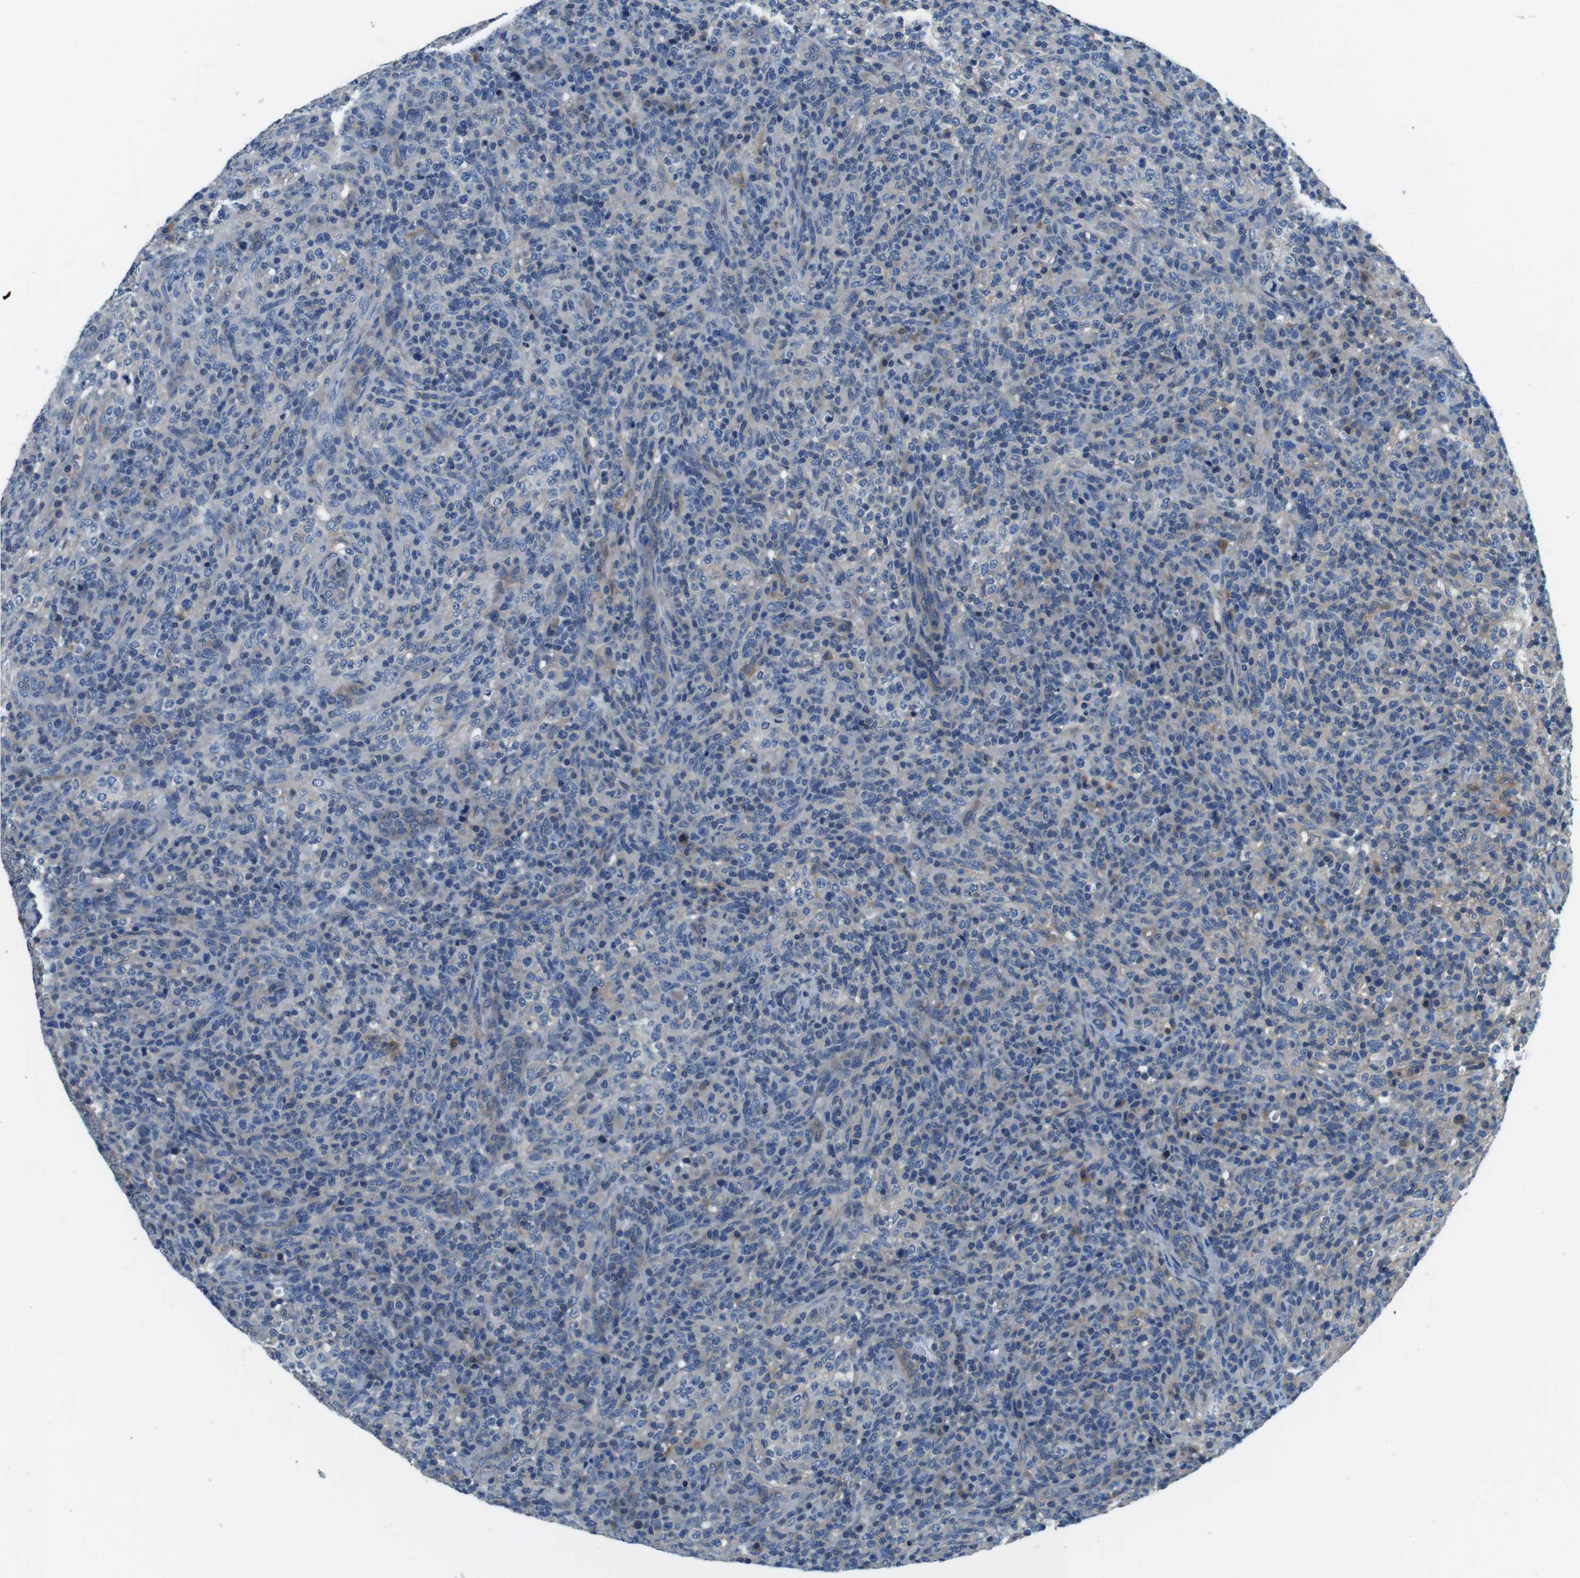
{"staining": {"intensity": "weak", "quantity": "25%-75%", "location": "cytoplasmic/membranous"}, "tissue": "lymphoma", "cell_type": "Tumor cells", "image_type": "cancer", "snomed": [{"axis": "morphology", "description": "Malignant lymphoma, non-Hodgkin's type, High grade"}, {"axis": "topography", "description": "Lymph node"}], "caption": "Immunohistochemistry (IHC) micrograph of lymphoma stained for a protein (brown), which shows low levels of weak cytoplasmic/membranous staining in approximately 25%-75% of tumor cells.", "gene": "DENND4C", "patient": {"sex": "female", "age": 76}}